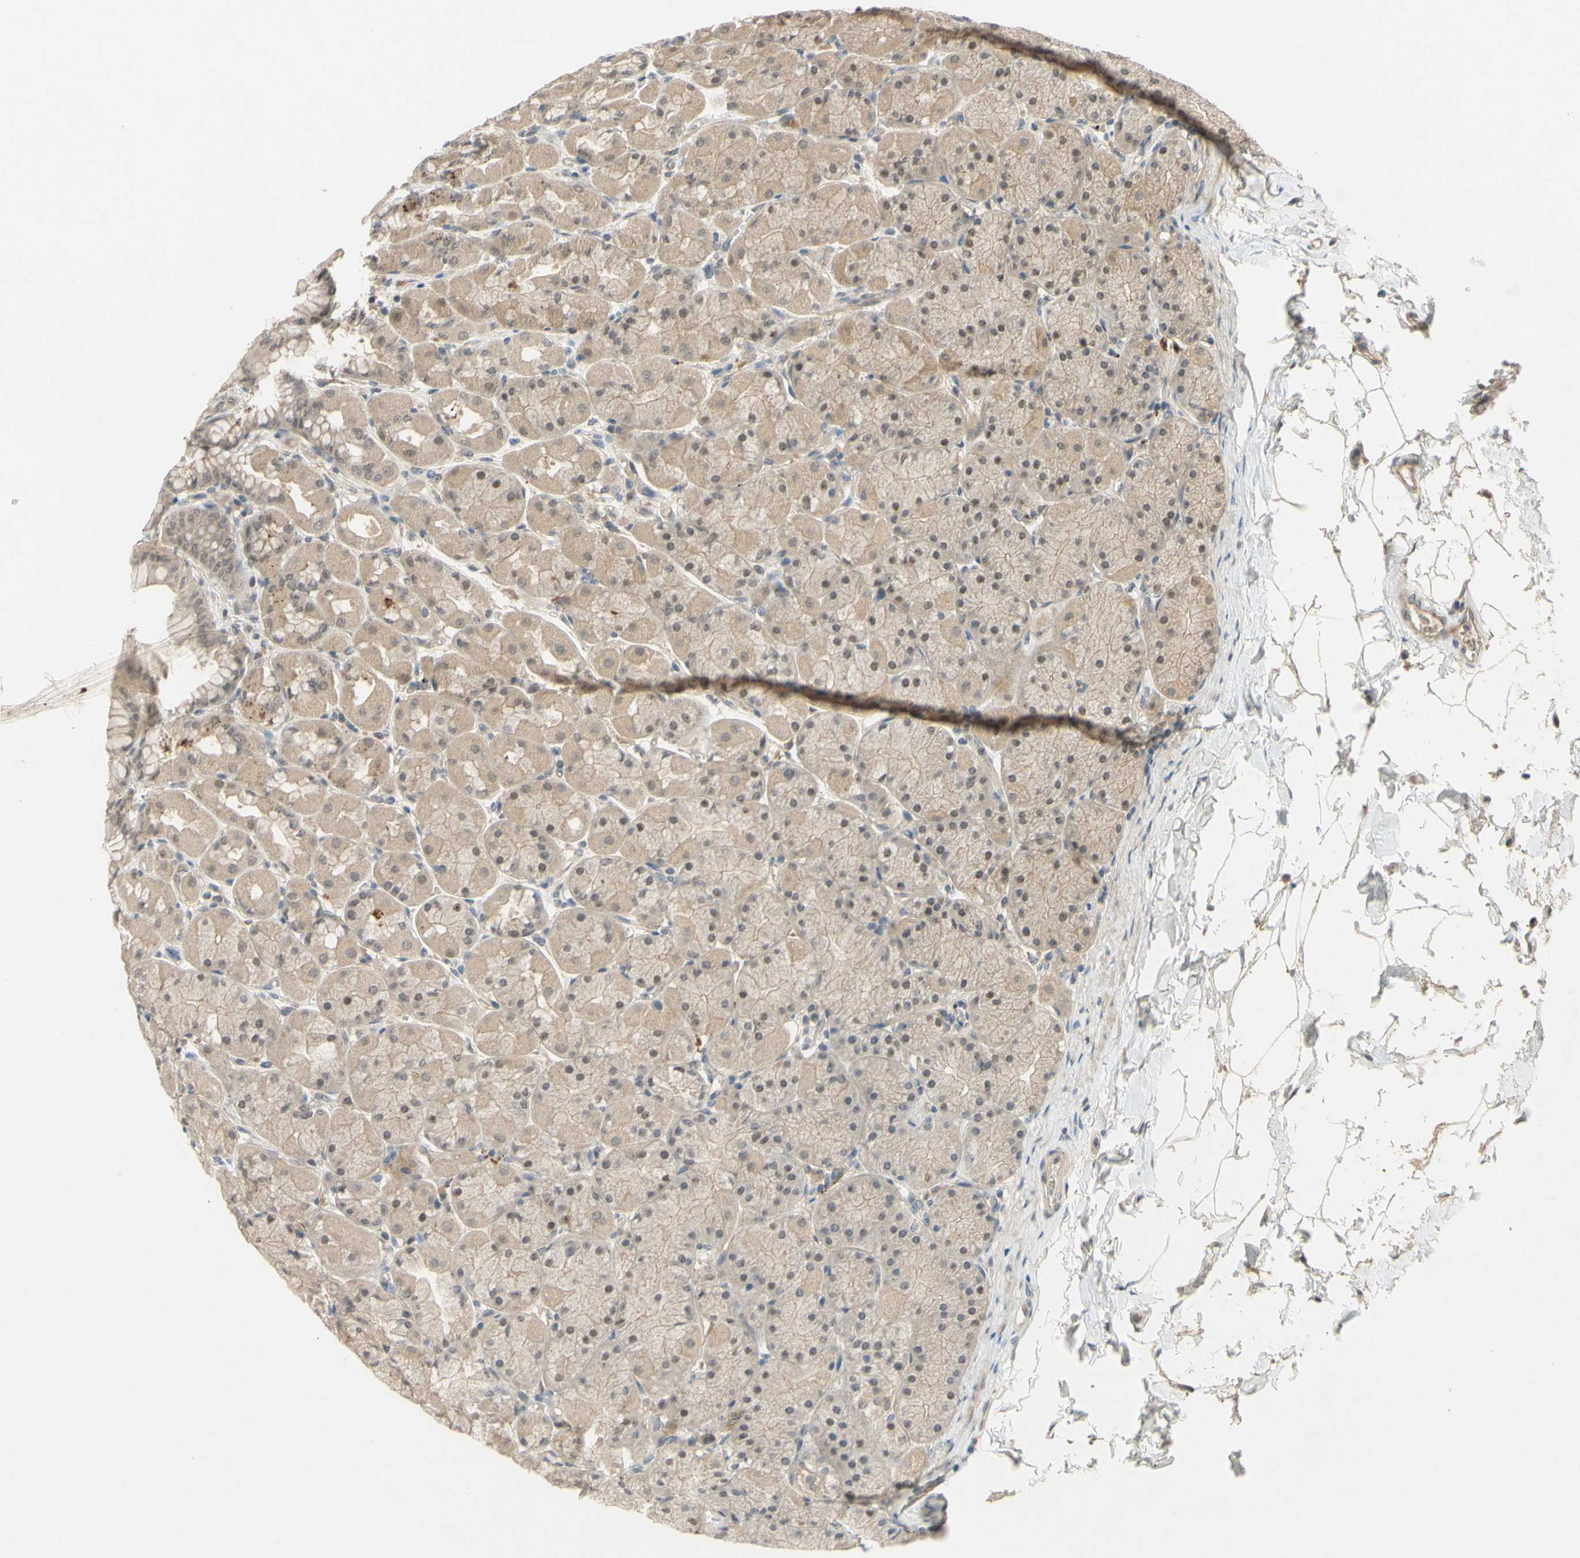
{"staining": {"intensity": "weak", "quantity": ">75%", "location": "cytoplasmic/membranous,nuclear"}, "tissue": "stomach", "cell_type": "Glandular cells", "image_type": "normal", "snomed": [{"axis": "morphology", "description": "Normal tissue, NOS"}, {"axis": "topography", "description": "Stomach, upper"}], "caption": "Immunohistochemical staining of normal stomach displays low levels of weak cytoplasmic/membranous,nuclear positivity in about >75% of glandular cells. (DAB (3,3'-diaminobenzidine) IHC with brightfield microscopy, high magnification).", "gene": "ALK", "patient": {"sex": "female", "age": 56}}